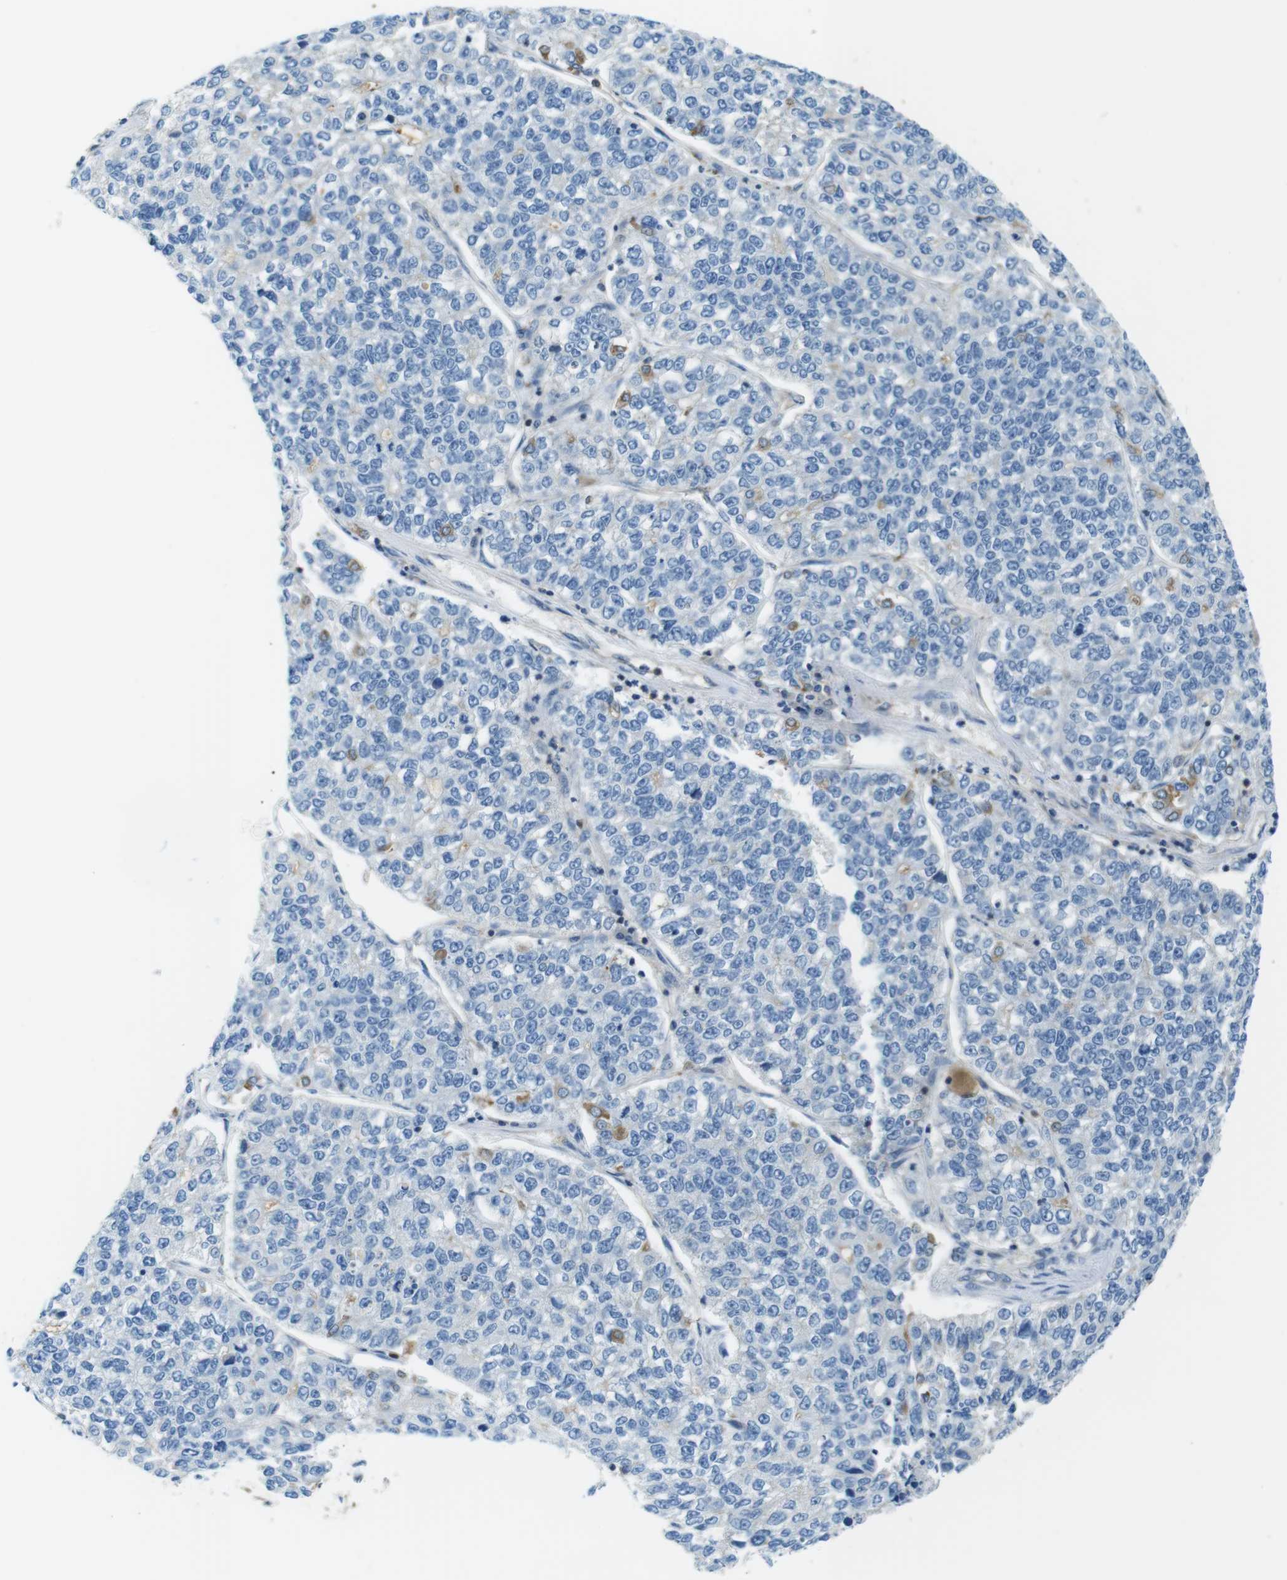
{"staining": {"intensity": "weak", "quantity": ">75%", "location": "cytoplasmic/membranous"}, "tissue": "lung cancer", "cell_type": "Tumor cells", "image_type": "cancer", "snomed": [{"axis": "morphology", "description": "Adenocarcinoma, NOS"}, {"axis": "topography", "description": "Lung"}], "caption": "A brown stain highlights weak cytoplasmic/membranous staining of a protein in human lung cancer (adenocarcinoma) tumor cells.", "gene": "TES", "patient": {"sex": "male", "age": 49}}